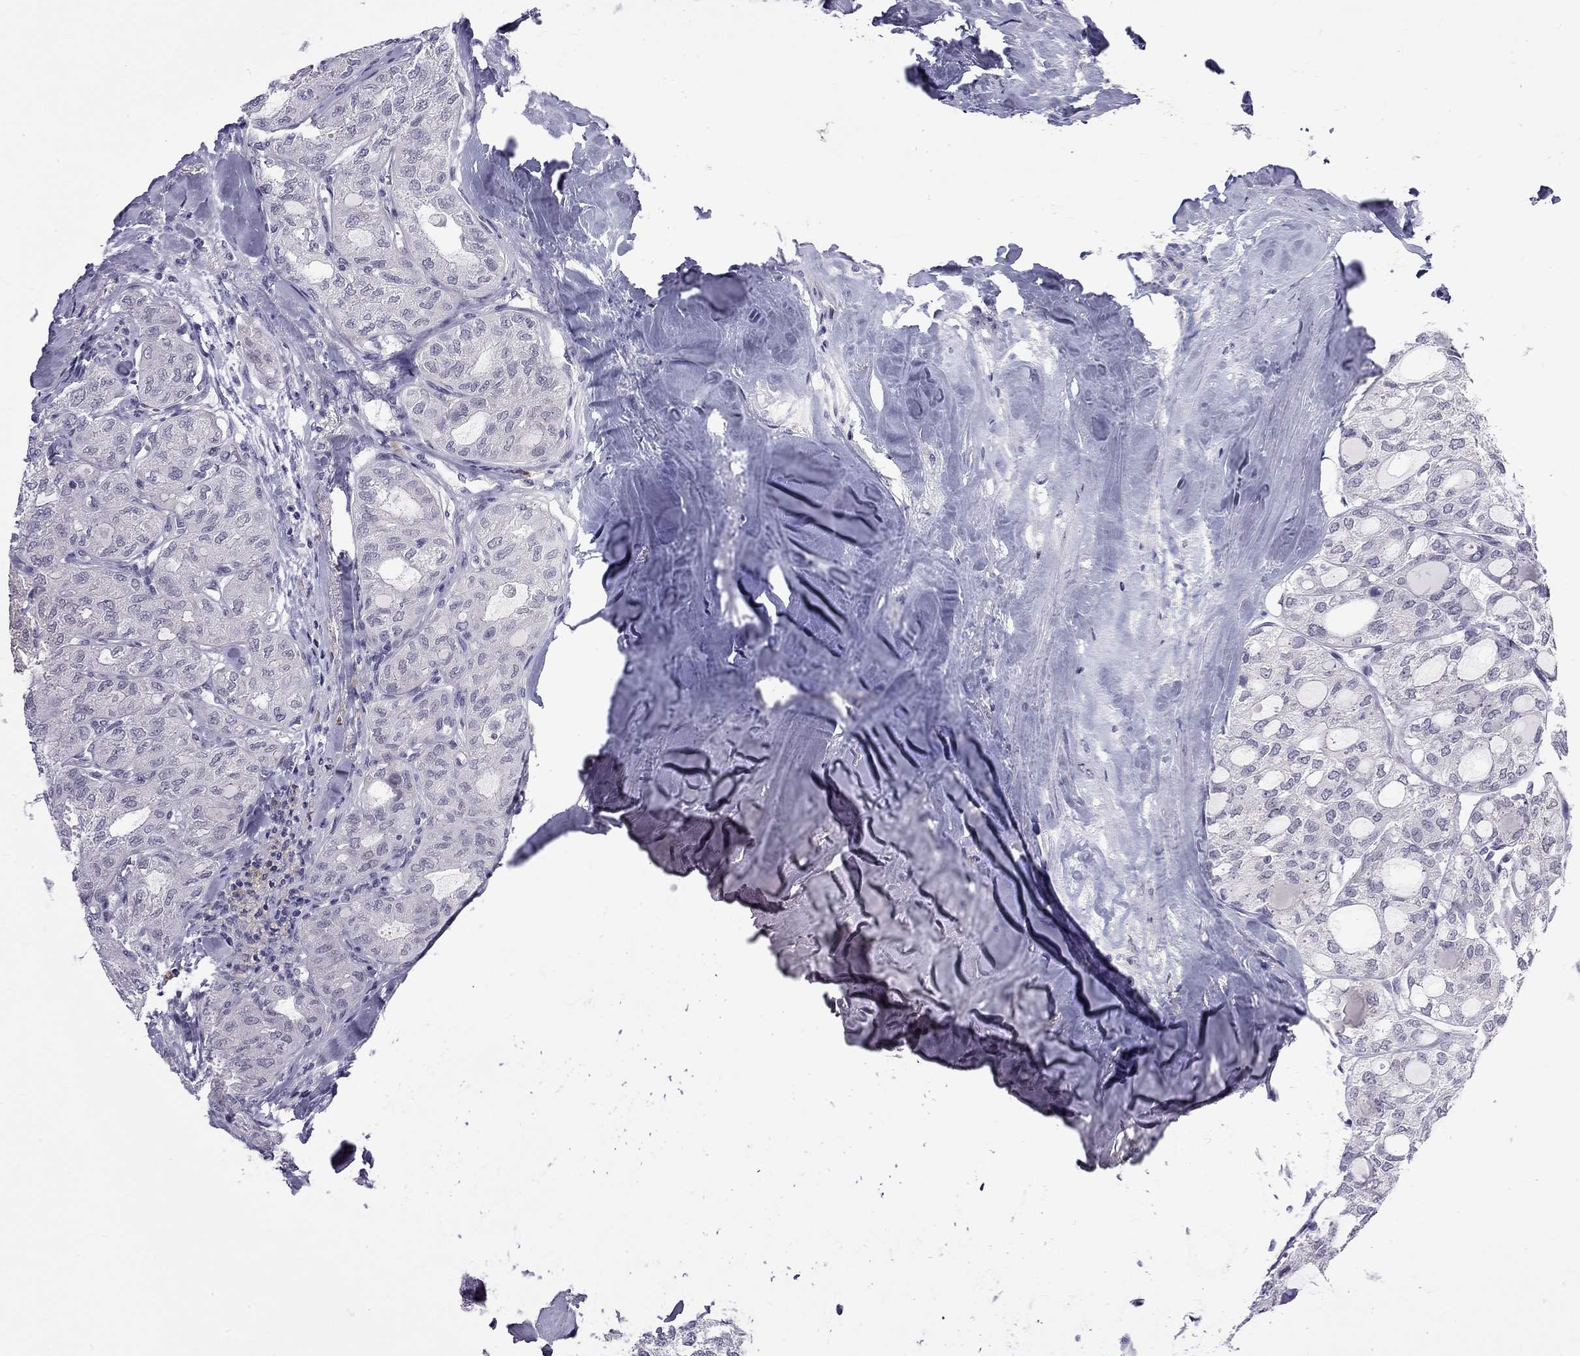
{"staining": {"intensity": "negative", "quantity": "none", "location": "none"}, "tissue": "thyroid cancer", "cell_type": "Tumor cells", "image_type": "cancer", "snomed": [{"axis": "morphology", "description": "Follicular adenoma carcinoma, NOS"}, {"axis": "topography", "description": "Thyroid gland"}], "caption": "High magnification brightfield microscopy of thyroid cancer stained with DAB (3,3'-diaminobenzidine) (brown) and counterstained with hematoxylin (blue): tumor cells show no significant staining.", "gene": "RTL9", "patient": {"sex": "male", "age": 75}}